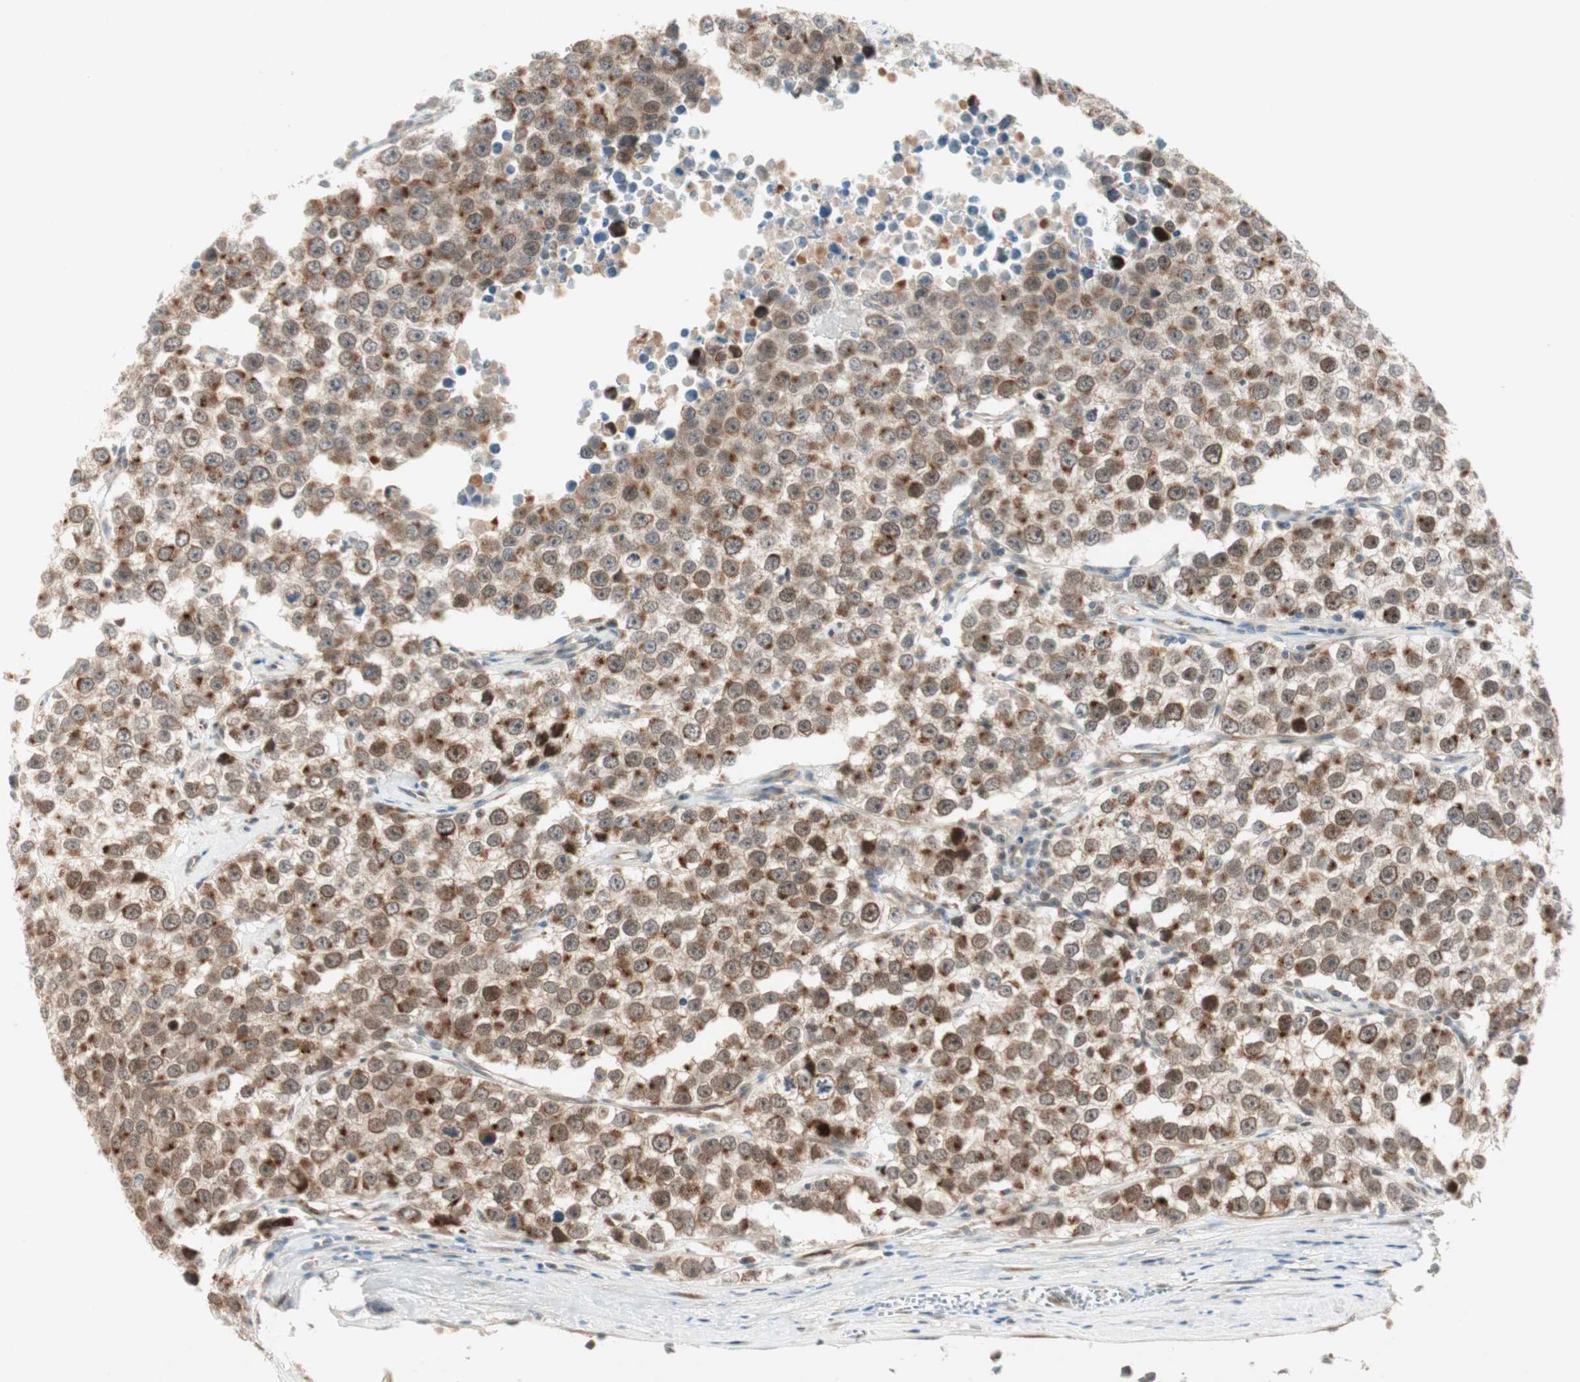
{"staining": {"intensity": "moderate", "quantity": ">75%", "location": "cytoplasmic/membranous"}, "tissue": "testis cancer", "cell_type": "Tumor cells", "image_type": "cancer", "snomed": [{"axis": "morphology", "description": "Seminoma, NOS"}, {"axis": "morphology", "description": "Carcinoma, Embryonal, NOS"}, {"axis": "topography", "description": "Testis"}], "caption": "Testis cancer (seminoma) stained with DAB immunohistochemistry reveals medium levels of moderate cytoplasmic/membranous staining in about >75% of tumor cells. Nuclei are stained in blue.", "gene": "ZNF37A", "patient": {"sex": "male", "age": 52}}